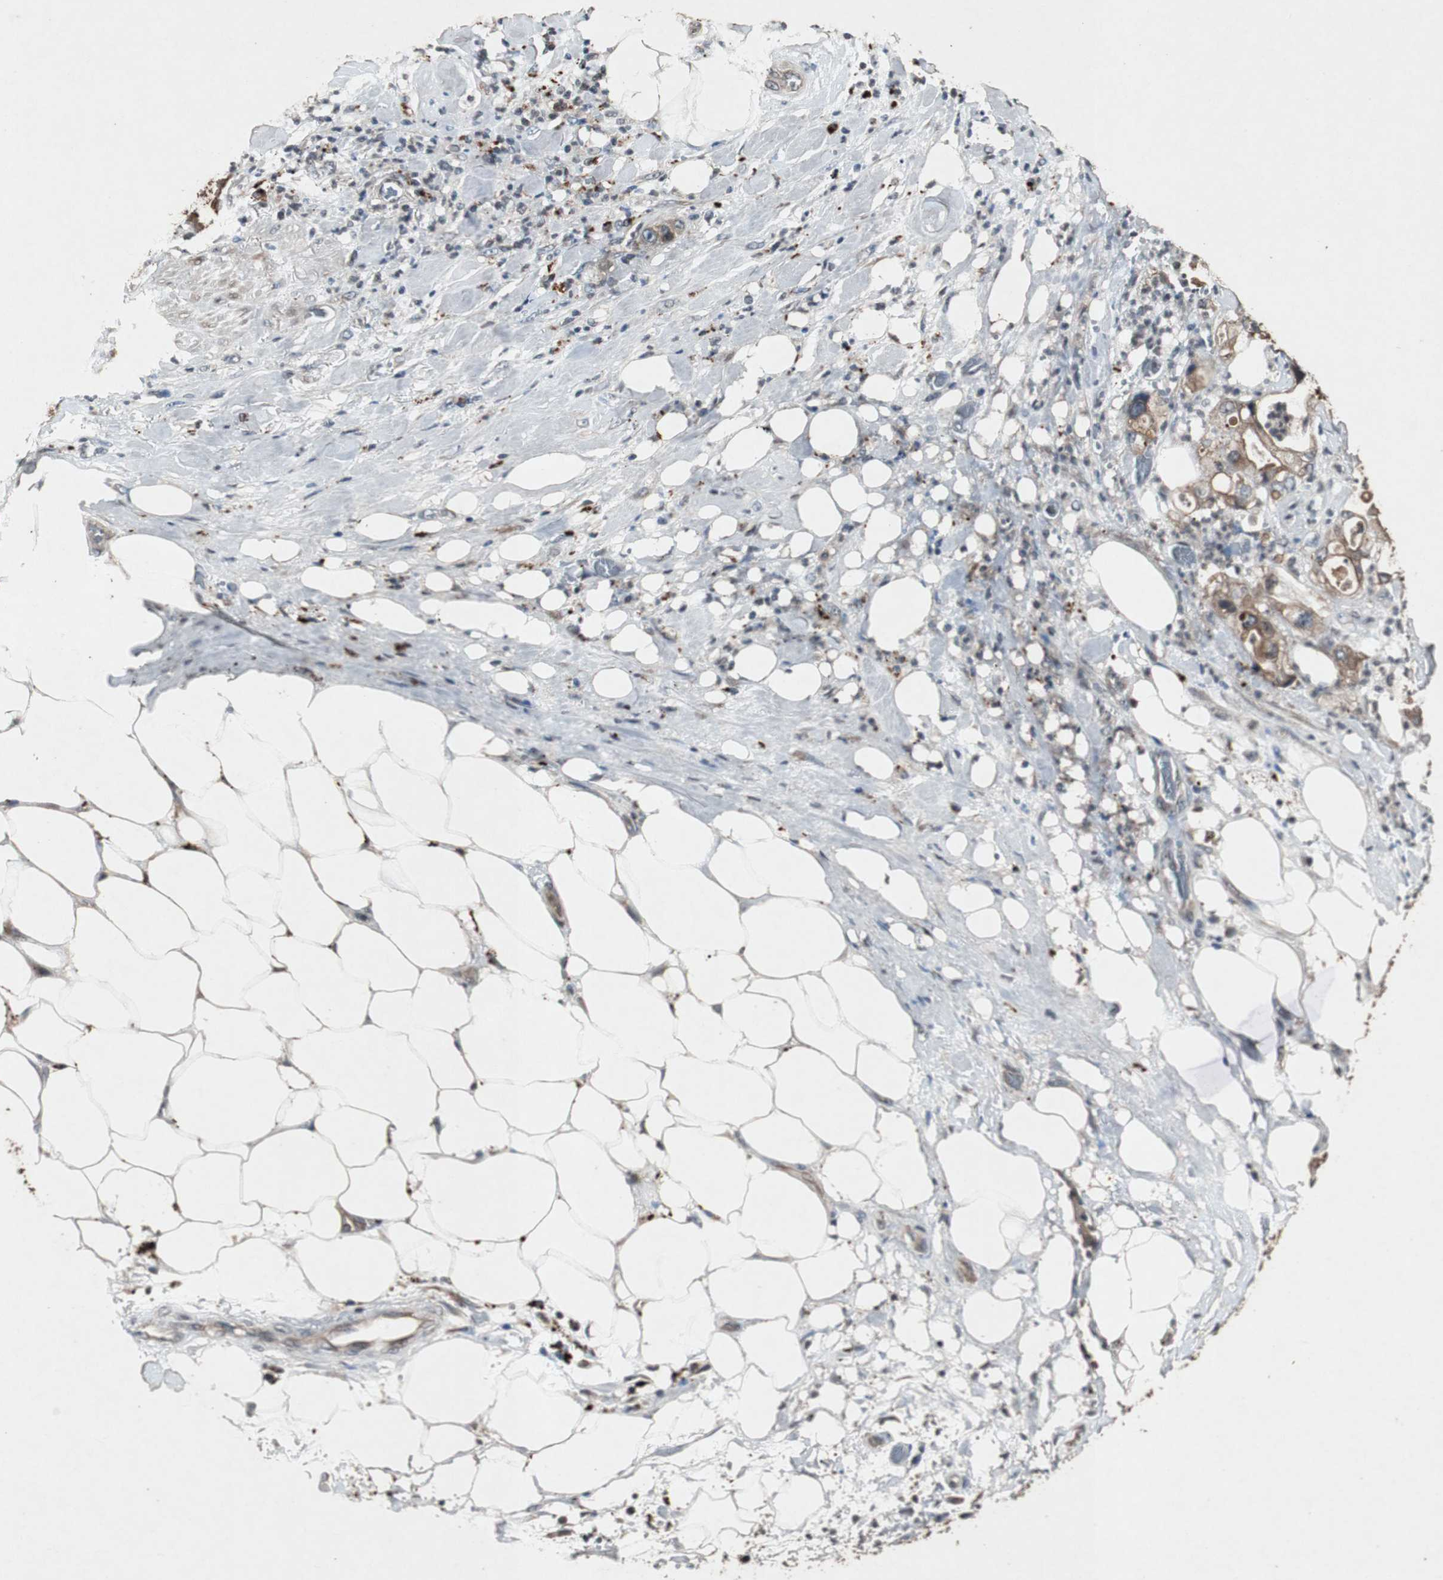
{"staining": {"intensity": "moderate", "quantity": ">75%", "location": "cytoplasmic/membranous"}, "tissue": "pancreatic cancer", "cell_type": "Tumor cells", "image_type": "cancer", "snomed": [{"axis": "morphology", "description": "Adenocarcinoma, NOS"}, {"axis": "topography", "description": "Pancreas"}], "caption": "Immunohistochemistry (IHC) histopathology image of adenocarcinoma (pancreatic) stained for a protein (brown), which displays medium levels of moderate cytoplasmic/membranous expression in about >75% of tumor cells.", "gene": "SLIT2", "patient": {"sex": "male", "age": 70}}